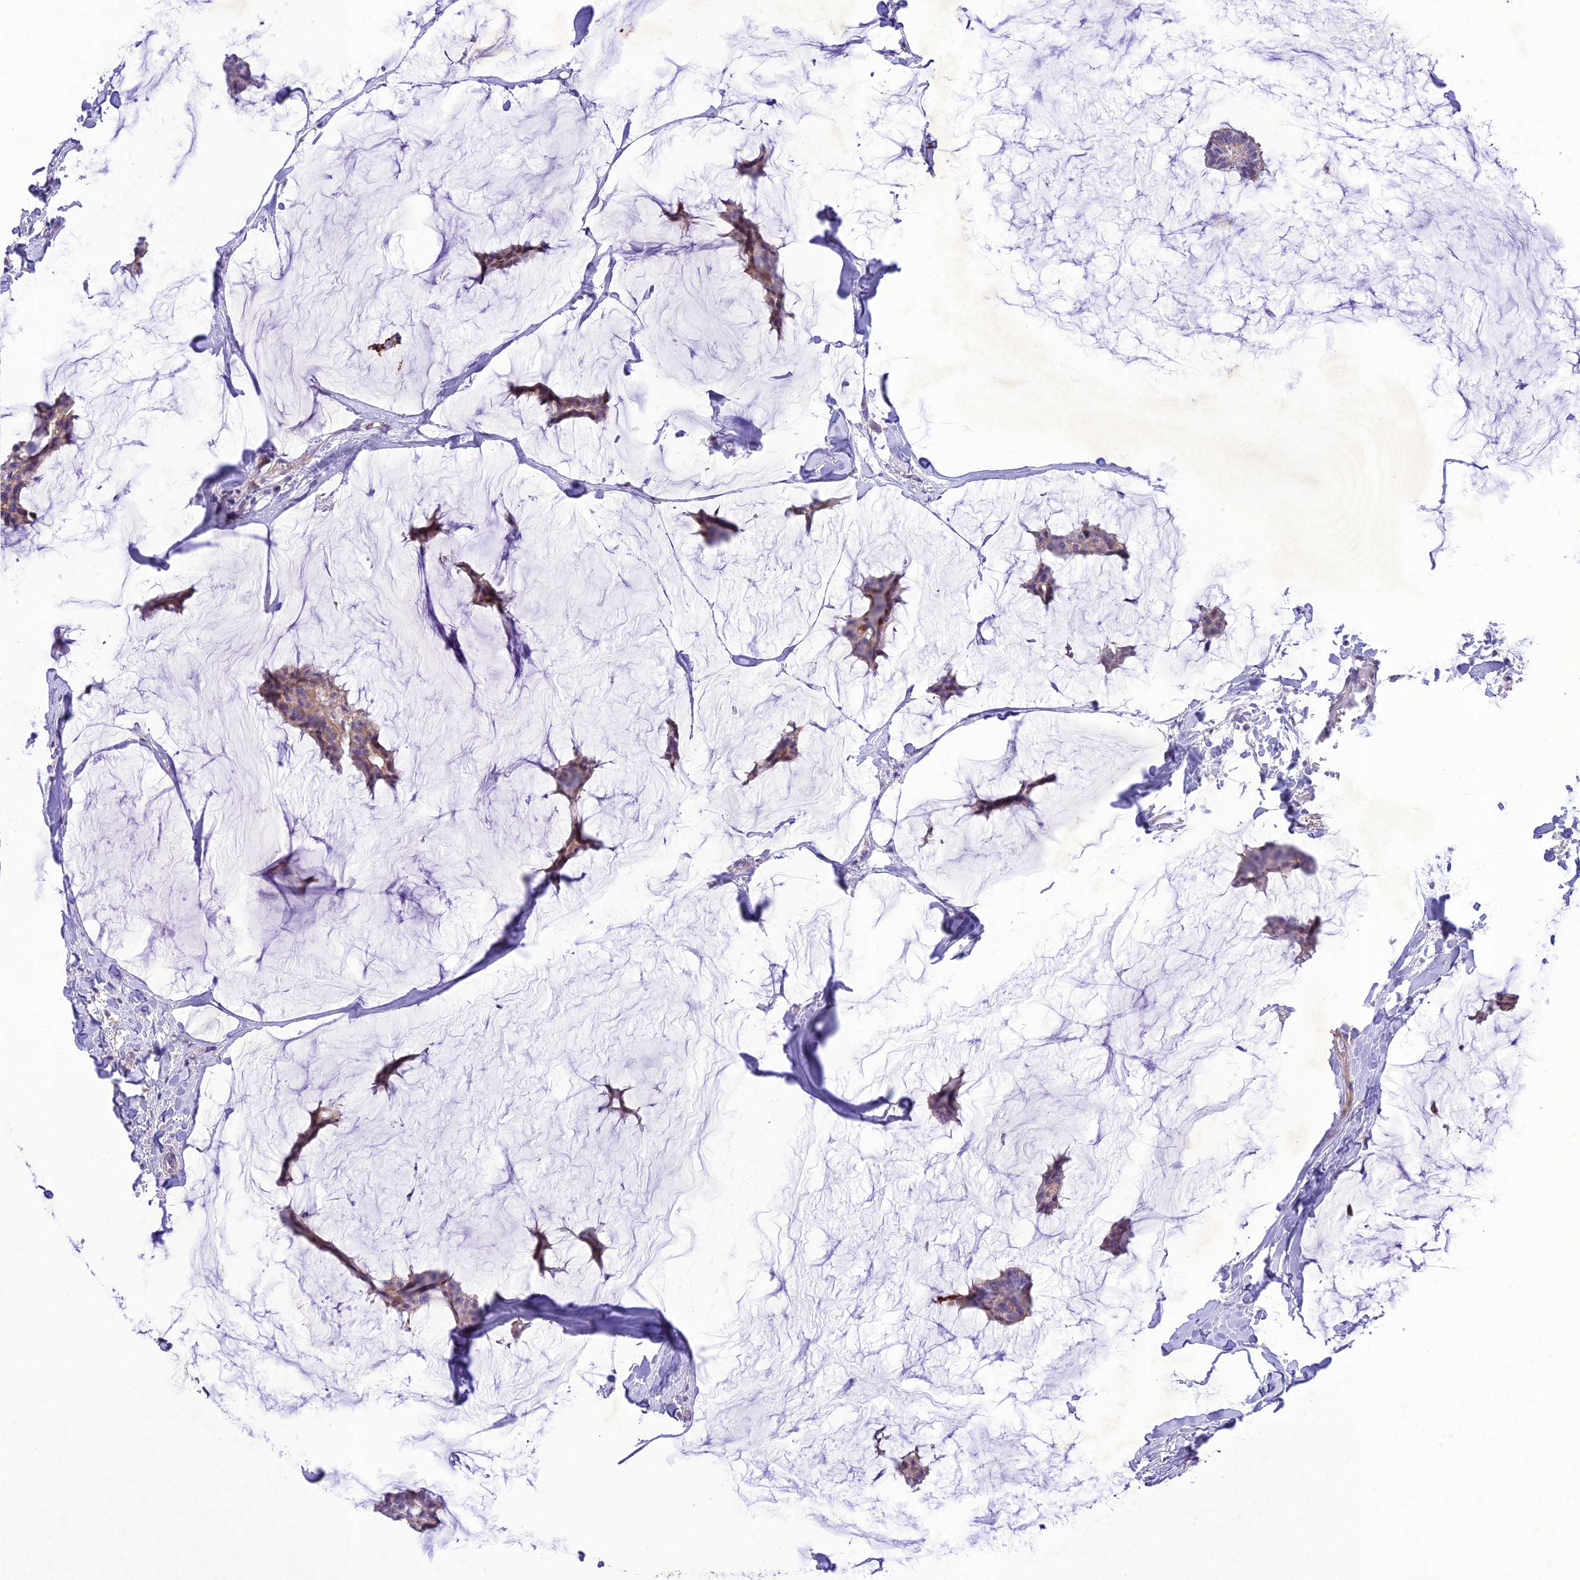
{"staining": {"intensity": "weak", "quantity": "25%-75%", "location": "cytoplasmic/membranous"}, "tissue": "breast cancer", "cell_type": "Tumor cells", "image_type": "cancer", "snomed": [{"axis": "morphology", "description": "Duct carcinoma"}, {"axis": "topography", "description": "Breast"}], "caption": "High-power microscopy captured an IHC photomicrograph of infiltrating ductal carcinoma (breast), revealing weak cytoplasmic/membranous staining in about 25%-75% of tumor cells.", "gene": "ANKRD52", "patient": {"sex": "female", "age": 93}}